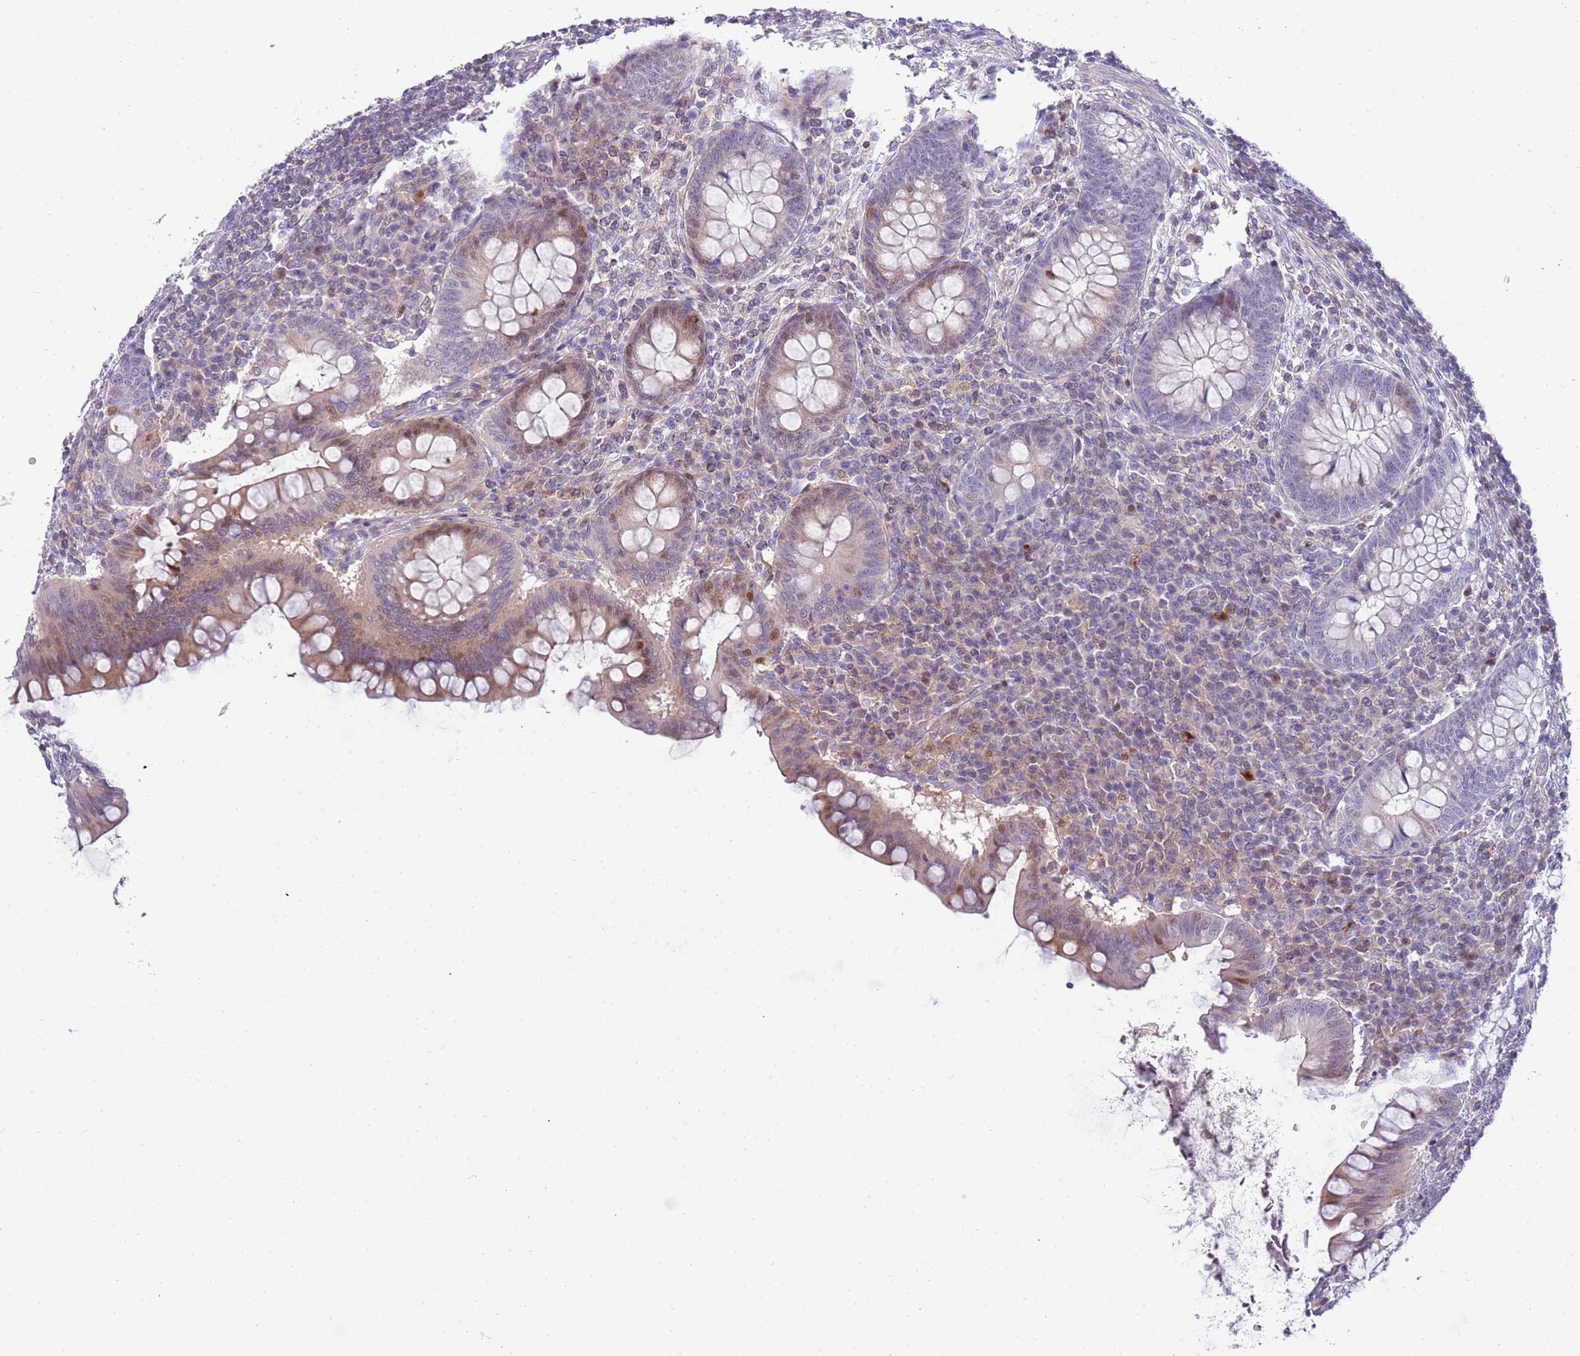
{"staining": {"intensity": "moderate", "quantity": "<25%", "location": "cytoplasmic/membranous,nuclear"}, "tissue": "appendix", "cell_type": "Glandular cells", "image_type": "normal", "snomed": [{"axis": "morphology", "description": "Normal tissue, NOS"}, {"axis": "topography", "description": "Appendix"}], "caption": "This histopathology image demonstrates benign appendix stained with immunohistochemistry to label a protein in brown. The cytoplasmic/membranous,nuclear of glandular cells show moderate positivity for the protein. Nuclei are counter-stained blue.", "gene": "NBPF4", "patient": {"sex": "female", "age": 33}}